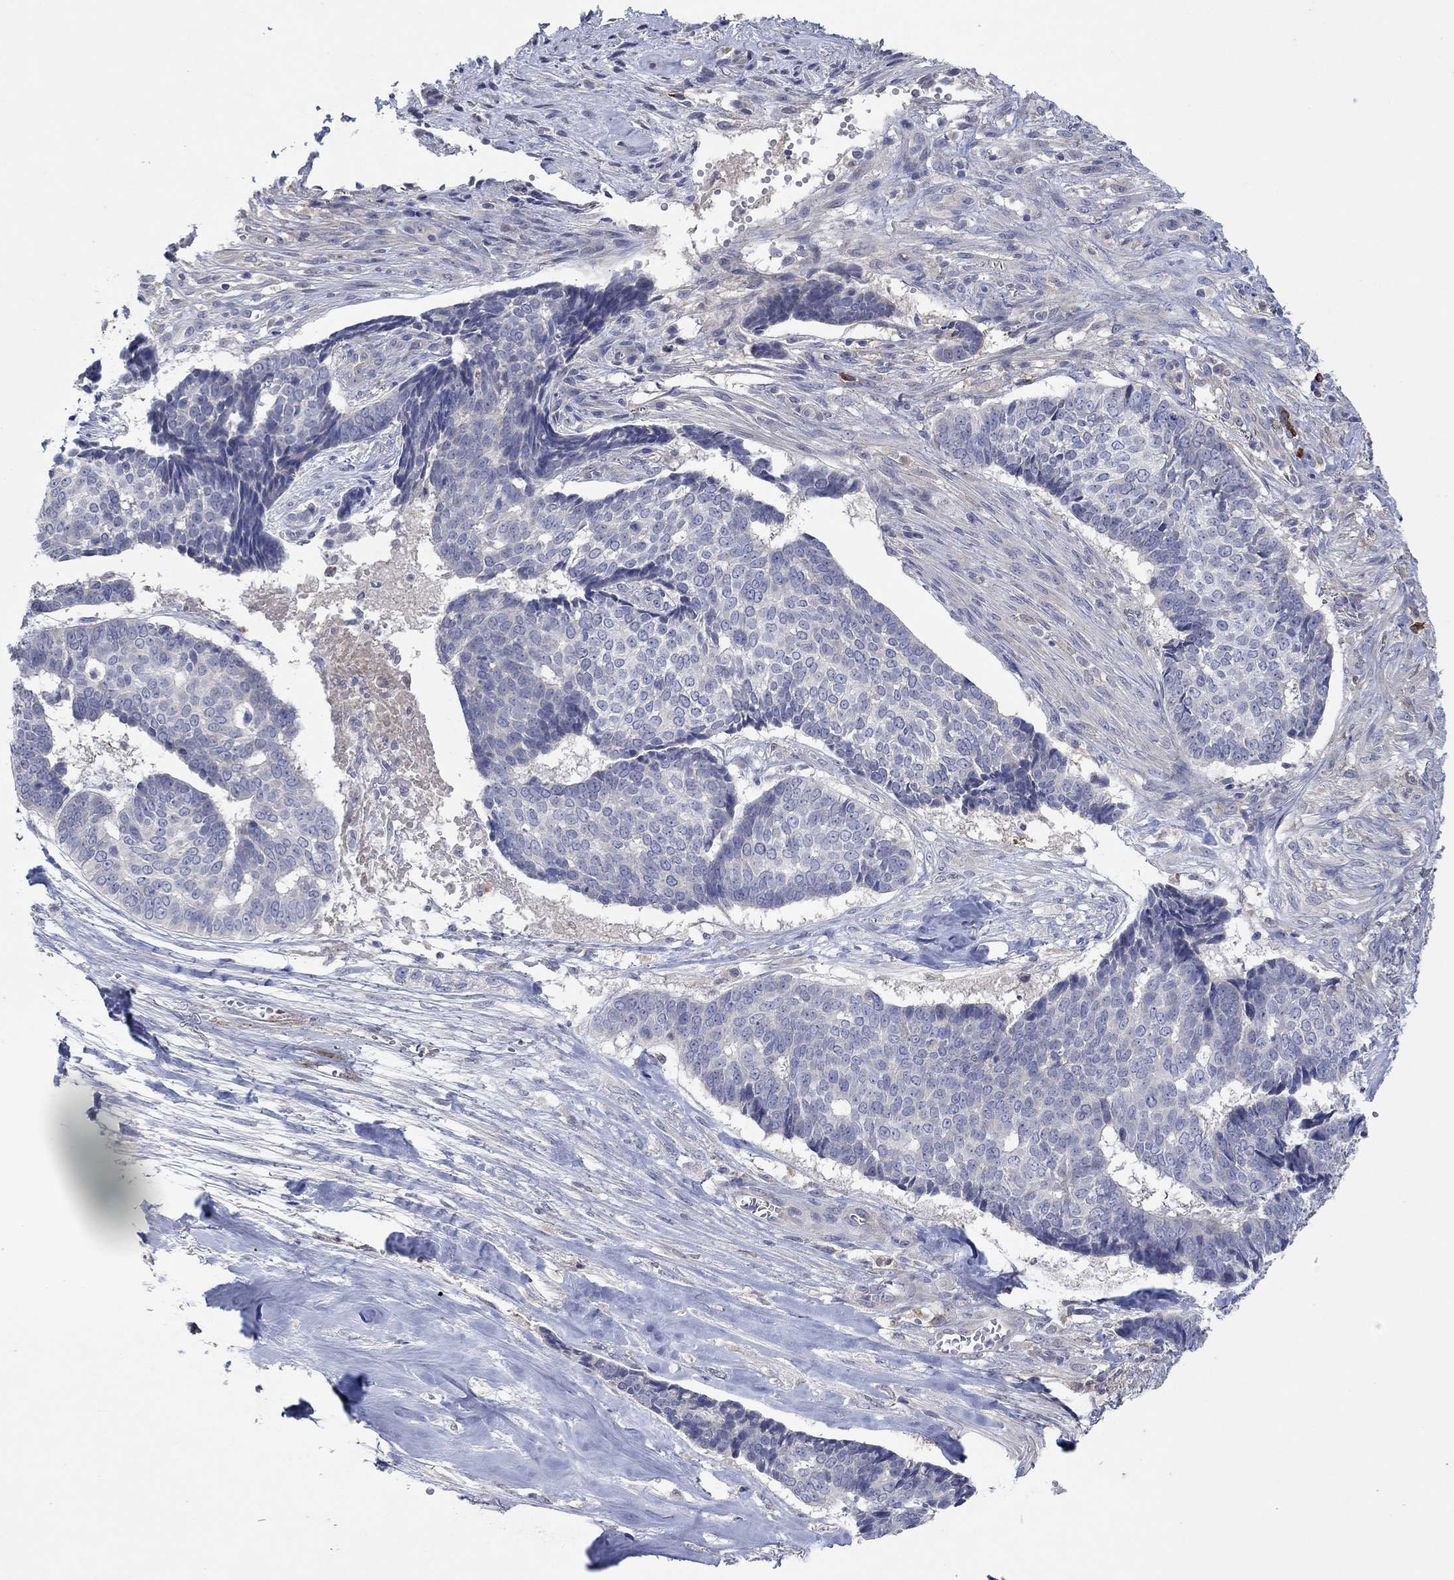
{"staining": {"intensity": "negative", "quantity": "none", "location": "none"}, "tissue": "skin cancer", "cell_type": "Tumor cells", "image_type": "cancer", "snomed": [{"axis": "morphology", "description": "Basal cell carcinoma"}, {"axis": "topography", "description": "Skin"}], "caption": "Photomicrograph shows no protein staining in tumor cells of skin cancer tissue.", "gene": "PLCL2", "patient": {"sex": "male", "age": 86}}